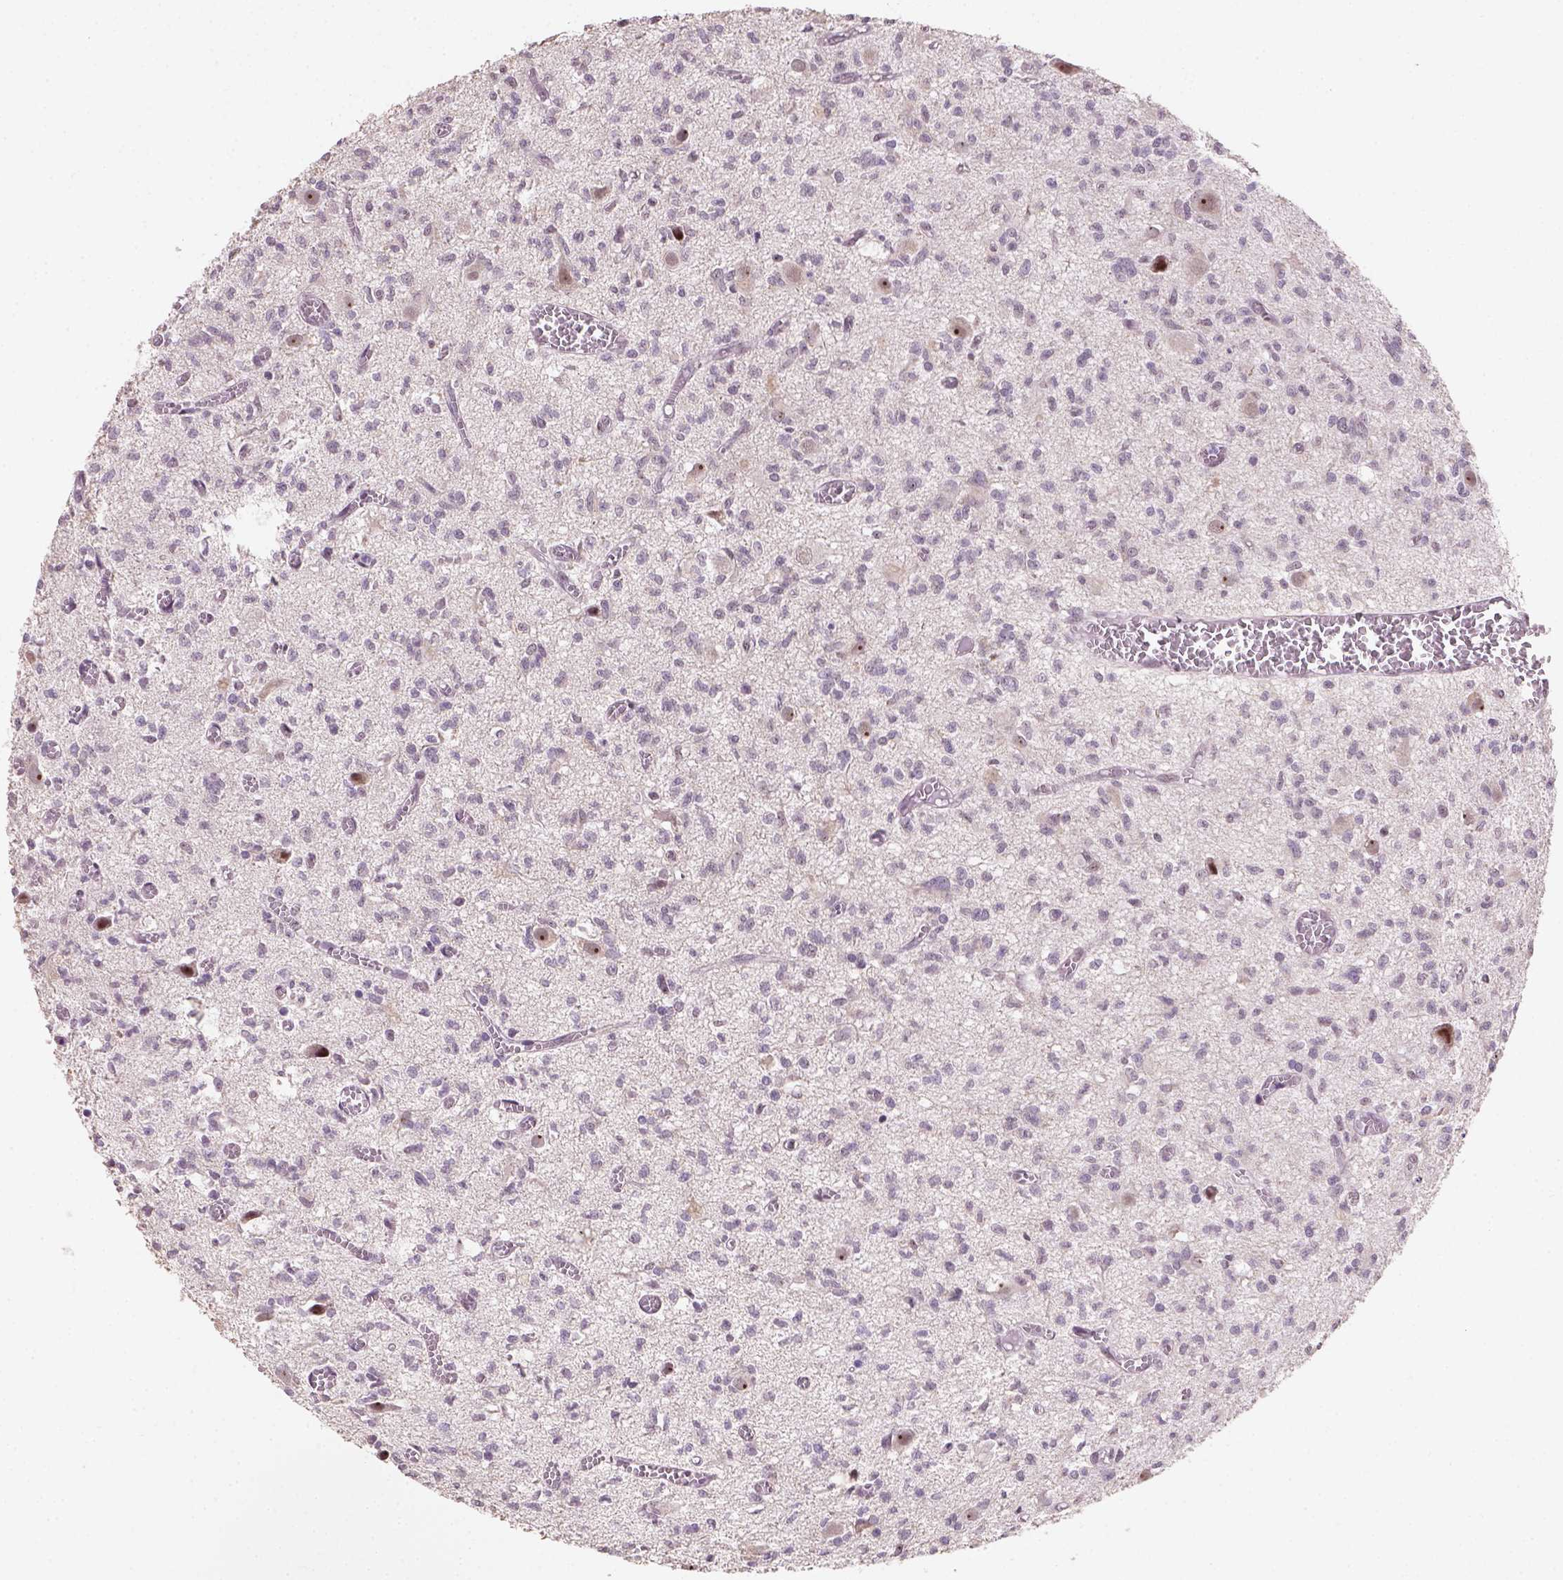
{"staining": {"intensity": "negative", "quantity": "none", "location": "none"}, "tissue": "glioma", "cell_type": "Tumor cells", "image_type": "cancer", "snomed": [{"axis": "morphology", "description": "Glioma, malignant, Low grade"}, {"axis": "topography", "description": "Brain"}], "caption": "Tumor cells are negative for brown protein staining in glioma.", "gene": "DDX50", "patient": {"sex": "male", "age": 64}}